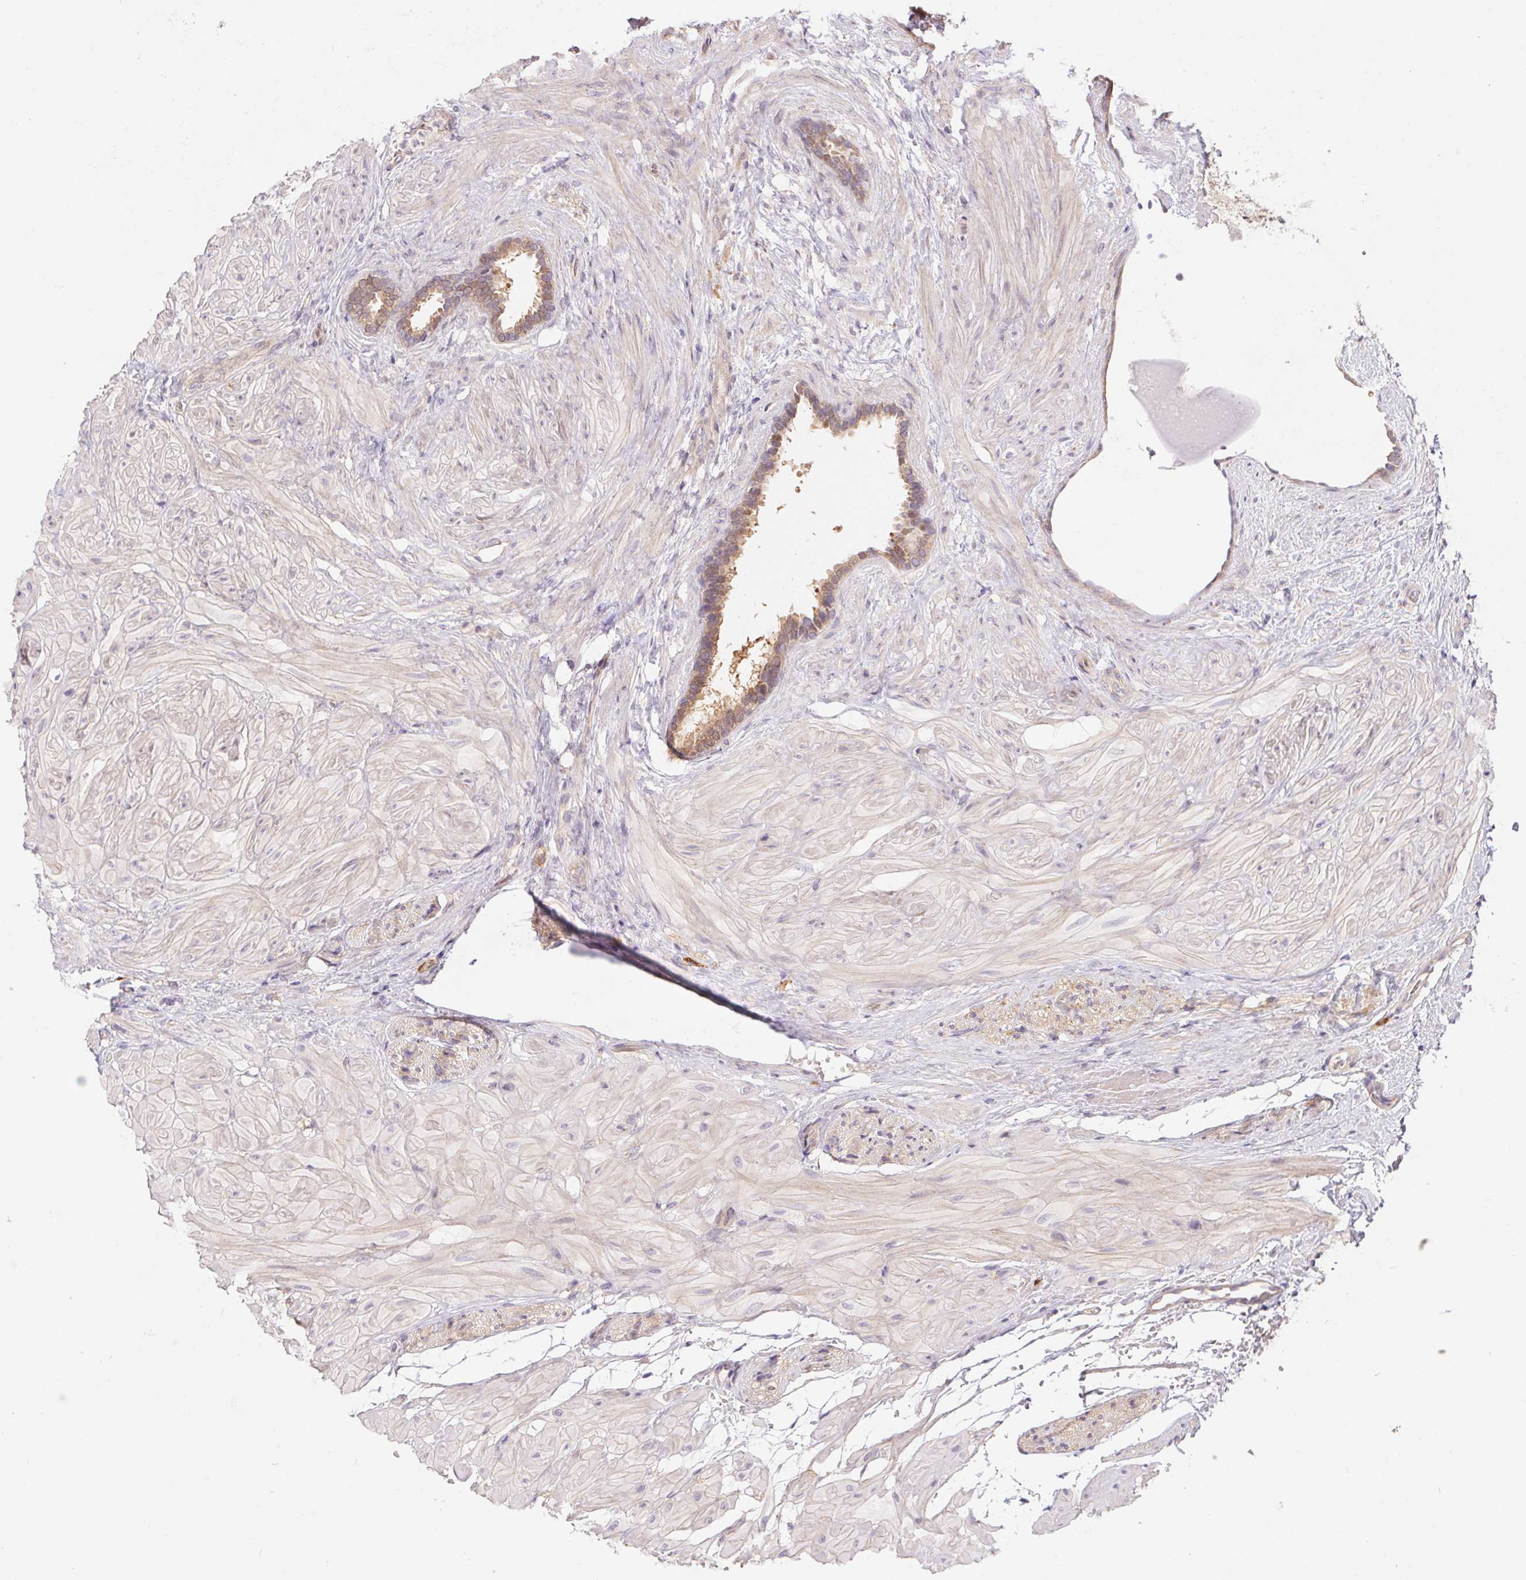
{"staining": {"intensity": "weak", "quantity": ">75%", "location": "cytoplasmic/membranous"}, "tissue": "seminal vesicle", "cell_type": "Glandular cells", "image_type": "normal", "snomed": [{"axis": "morphology", "description": "Normal tissue, NOS"}, {"axis": "topography", "description": "Seminal veicle"}], "caption": "Weak cytoplasmic/membranous positivity for a protein is identified in approximately >75% of glandular cells of normal seminal vesicle using immunohistochemistry.", "gene": "RRM1", "patient": {"sex": "male", "age": 57}}